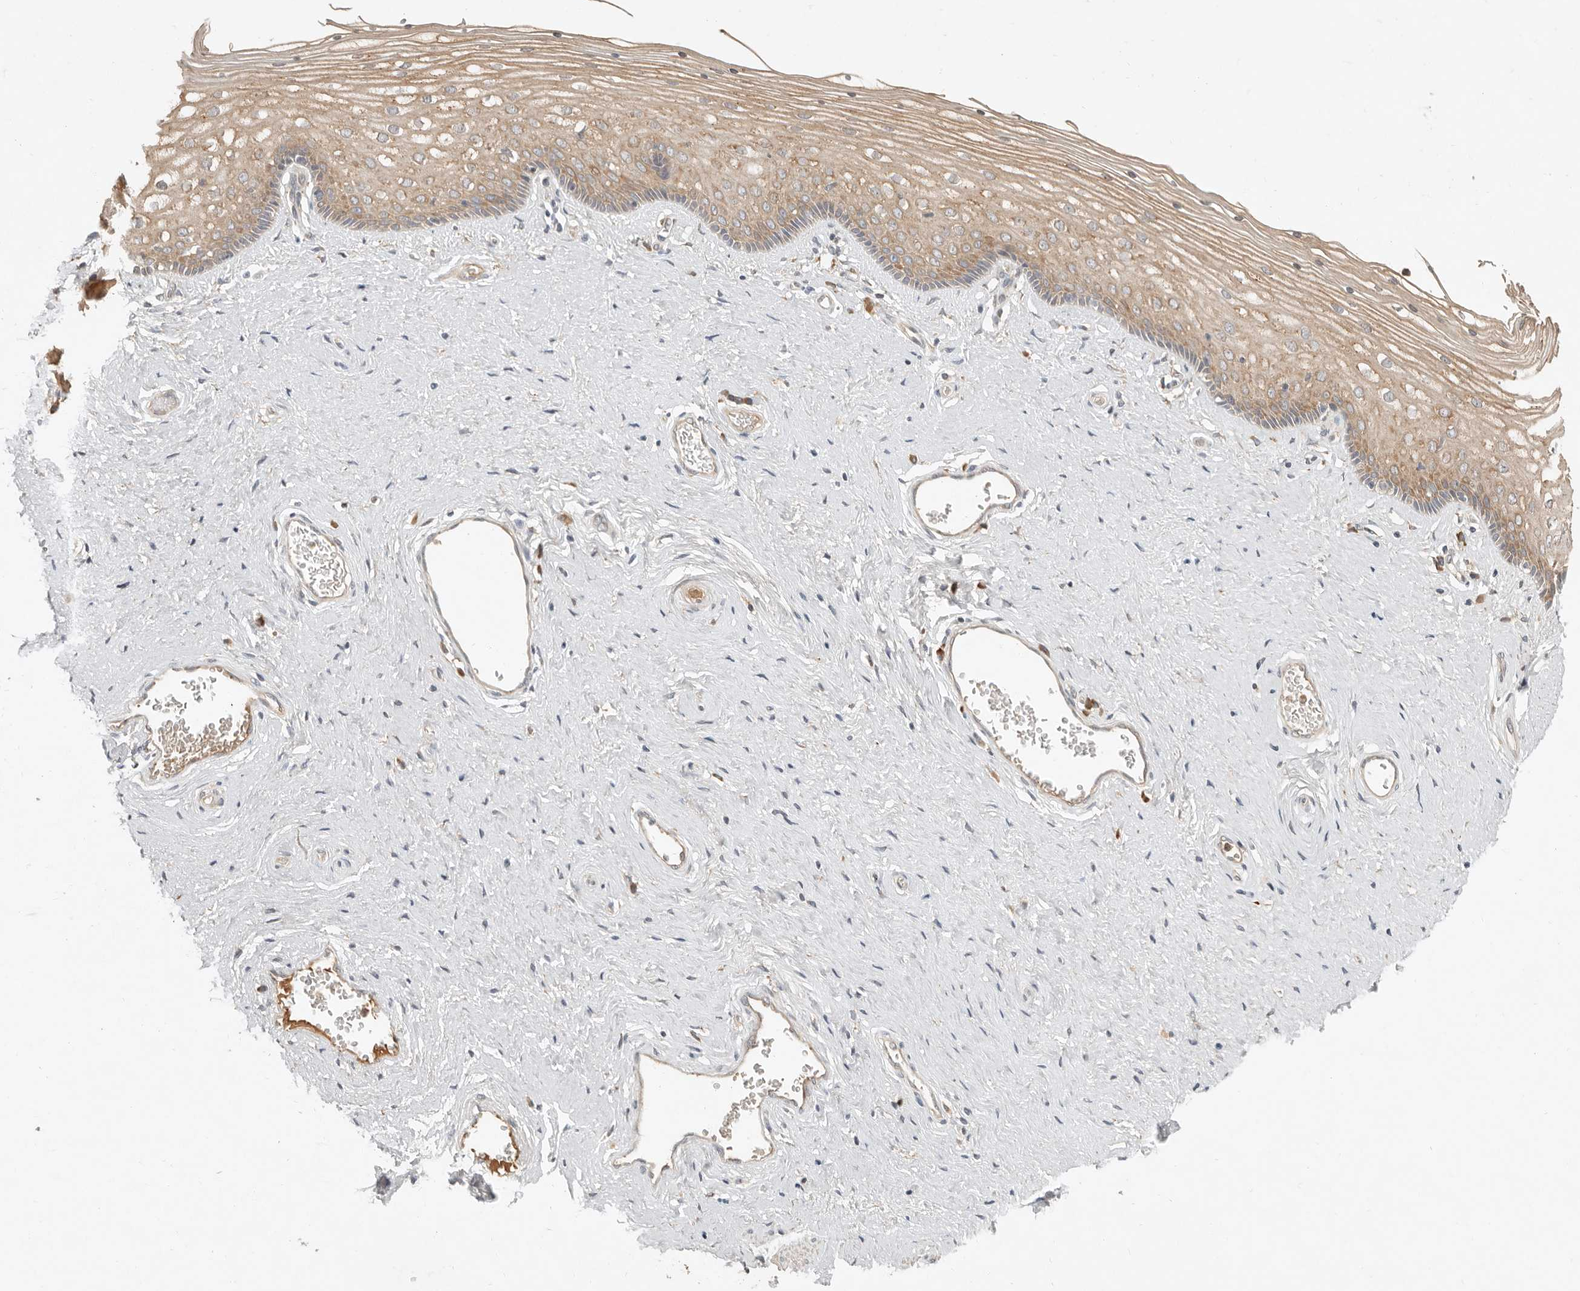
{"staining": {"intensity": "moderate", "quantity": ">75%", "location": "cytoplasmic/membranous"}, "tissue": "vagina", "cell_type": "Squamous epithelial cells", "image_type": "normal", "snomed": [{"axis": "morphology", "description": "Normal tissue, NOS"}, {"axis": "topography", "description": "Vagina"}], "caption": "The immunohistochemical stain shows moderate cytoplasmic/membranous positivity in squamous epithelial cells of benign vagina.", "gene": "ARHGEF10L", "patient": {"sex": "female", "age": 46}}